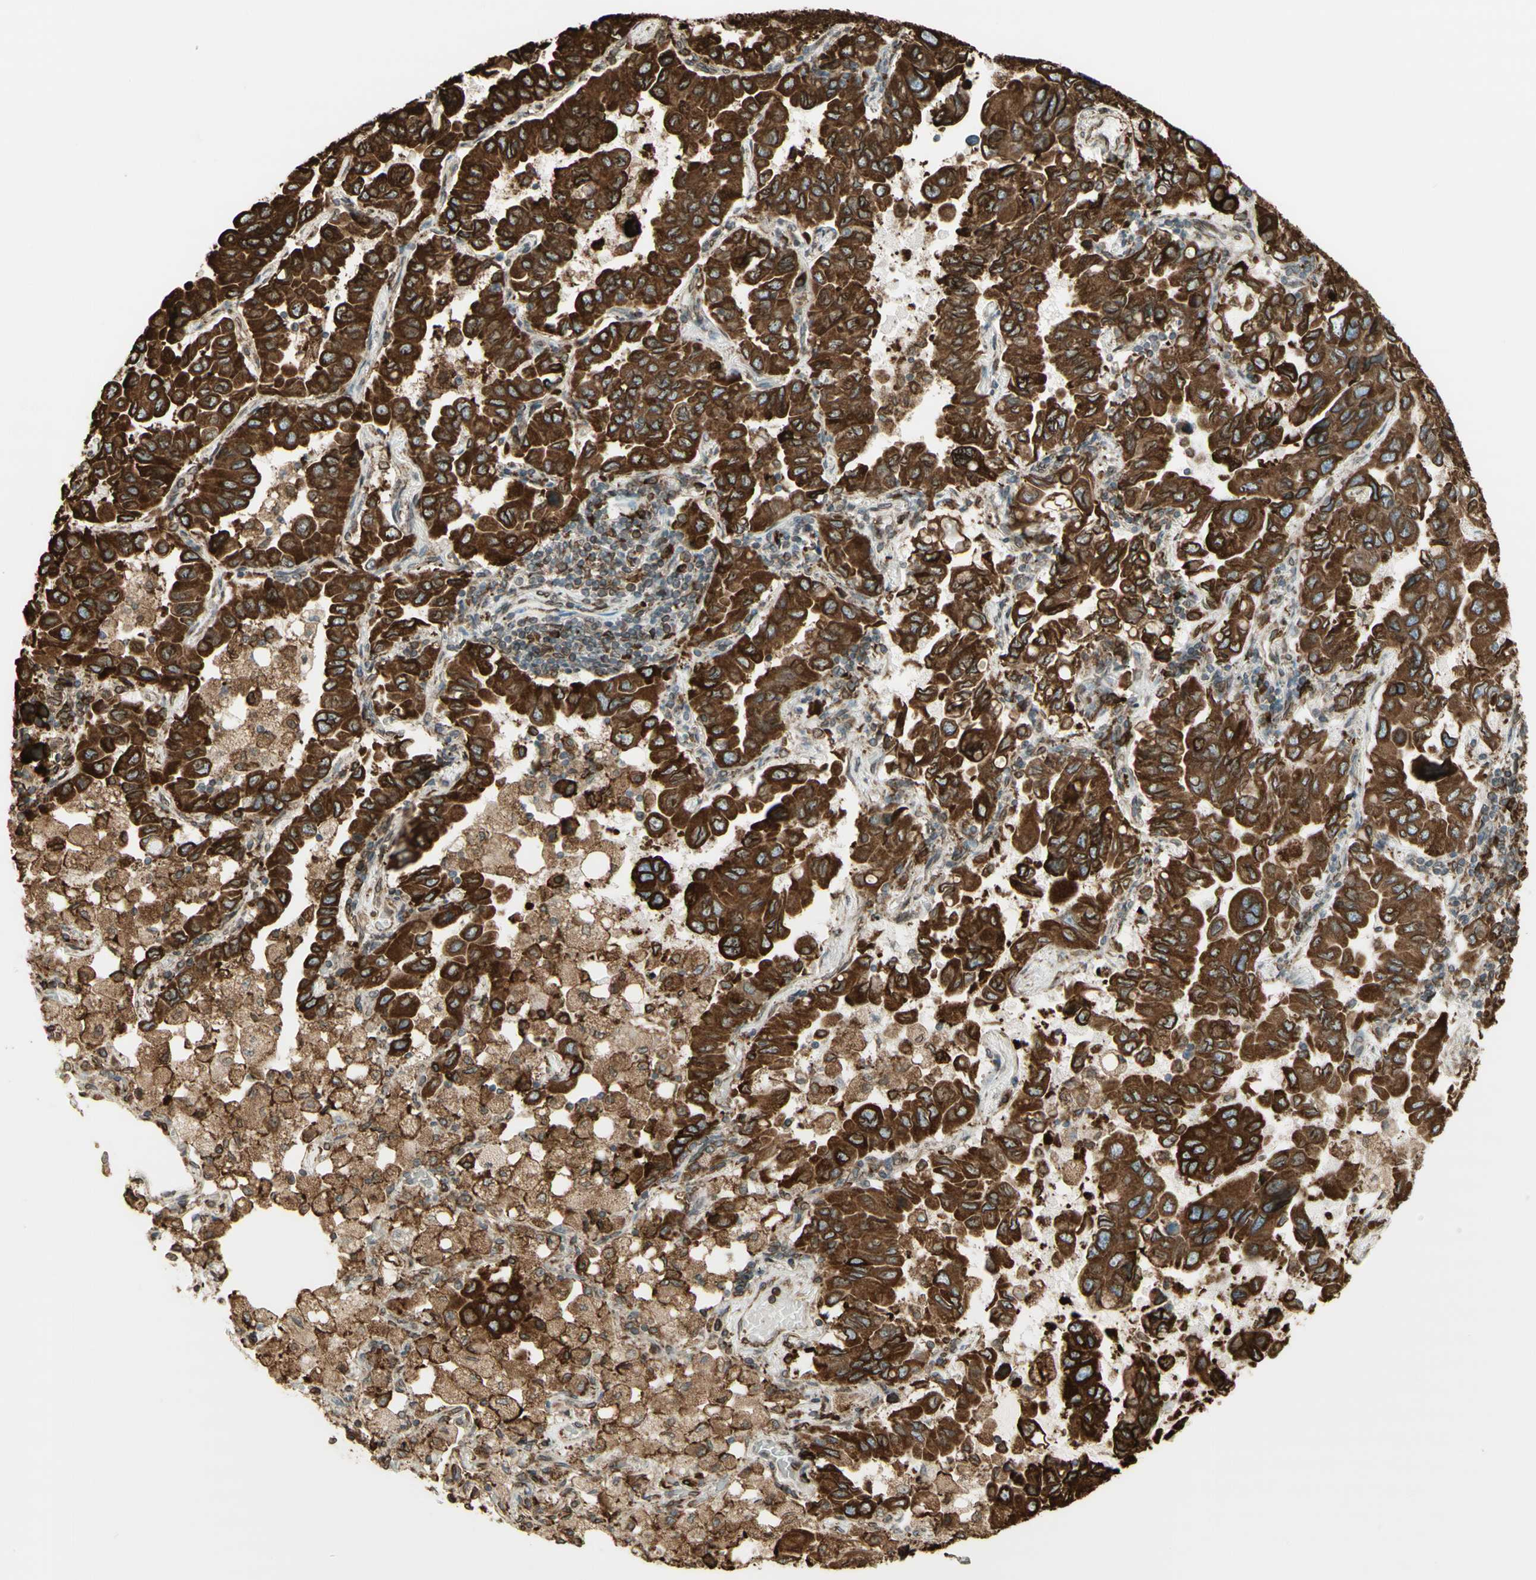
{"staining": {"intensity": "strong", "quantity": ">75%", "location": "cytoplasmic/membranous"}, "tissue": "lung cancer", "cell_type": "Tumor cells", "image_type": "cancer", "snomed": [{"axis": "morphology", "description": "Adenocarcinoma, NOS"}, {"axis": "topography", "description": "Lung"}], "caption": "Lung cancer (adenocarcinoma) stained with a brown dye shows strong cytoplasmic/membranous positive positivity in approximately >75% of tumor cells.", "gene": "CANX", "patient": {"sex": "male", "age": 64}}